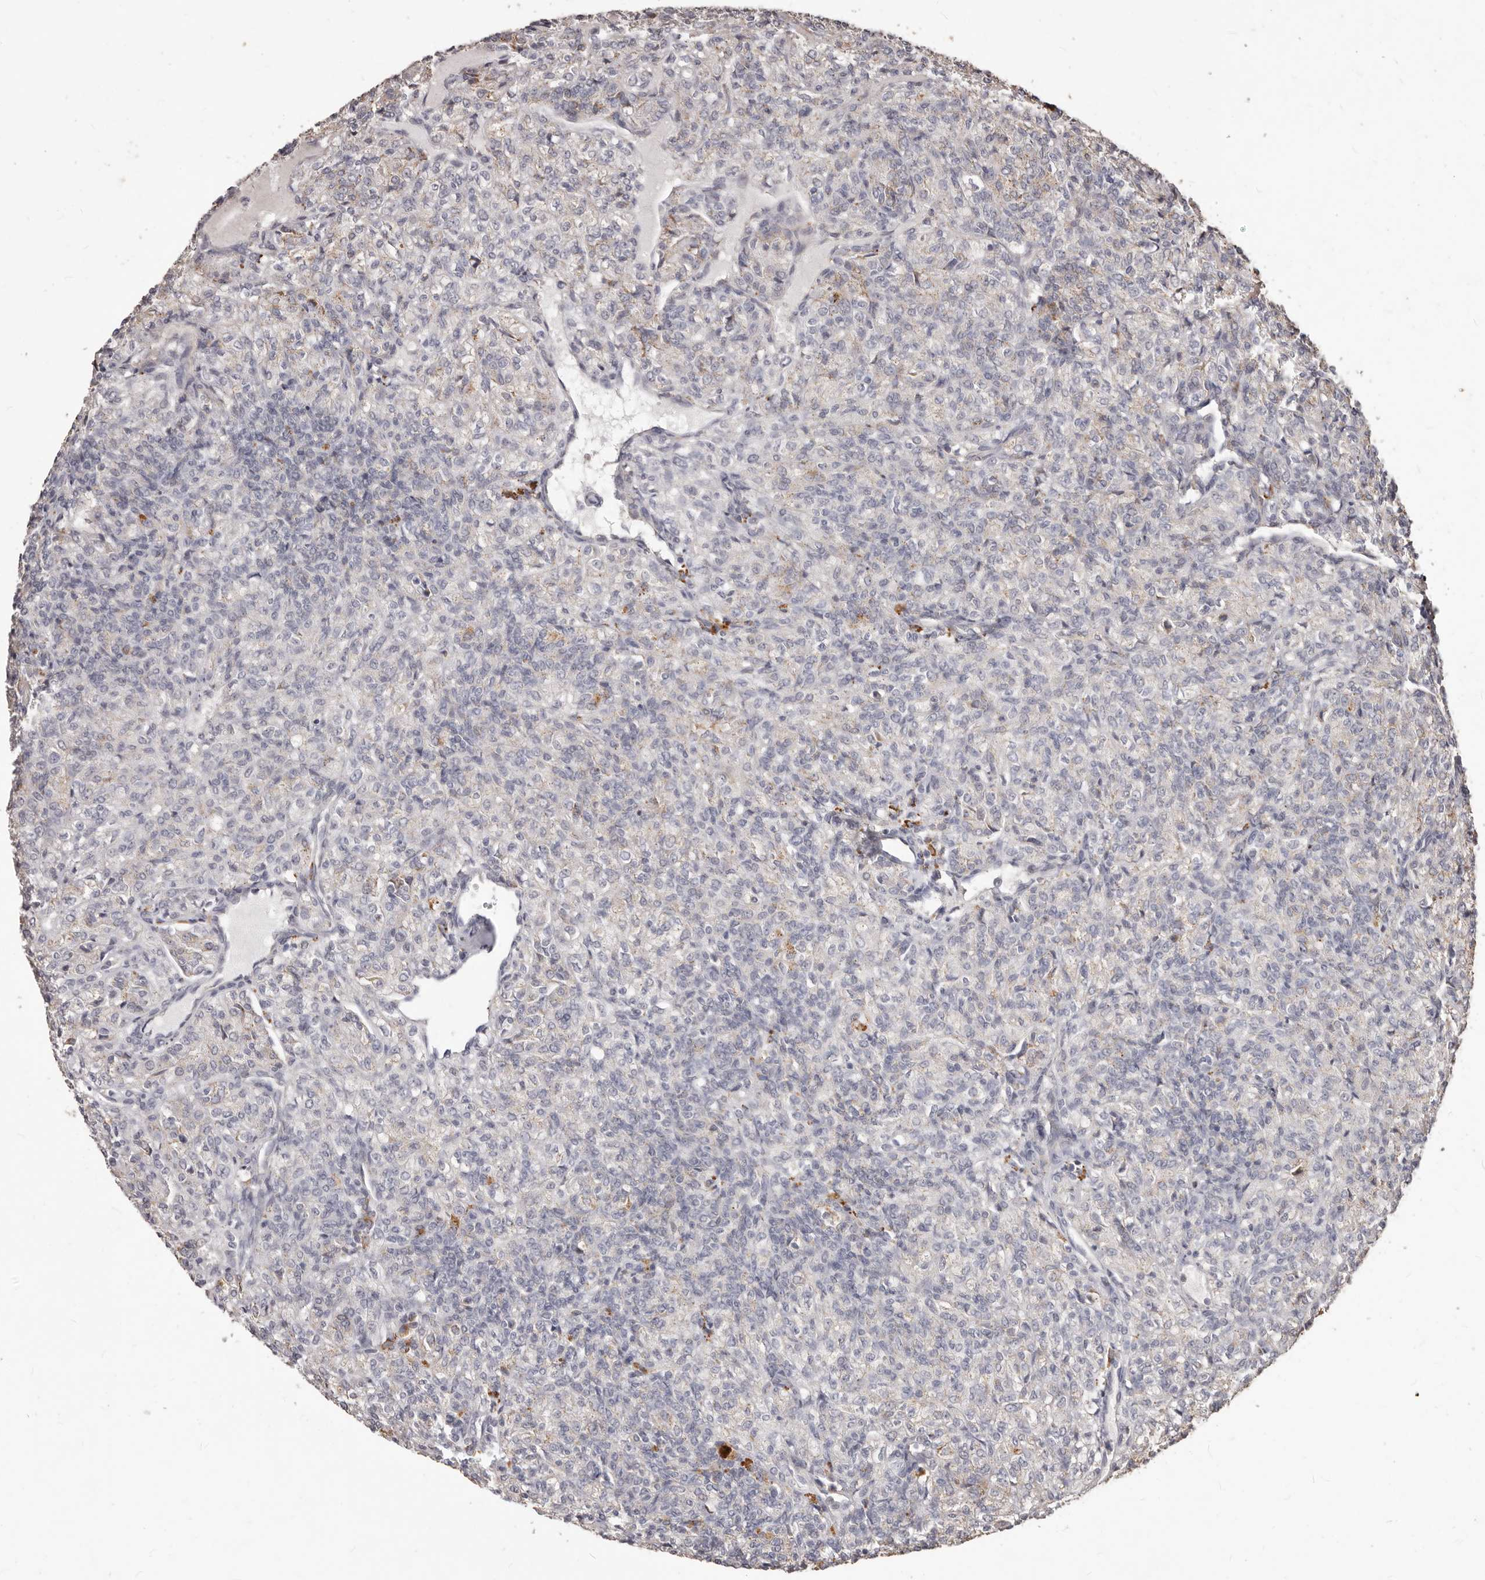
{"staining": {"intensity": "weak", "quantity": "25%-75%", "location": "cytoplasmic/membranous"}, "tissue": "renal cancer", "cell_type": "Tumor cells", "image_type": "cancer", "snomed": [{"axis": "morphology", "description": "Adenocarcinoma, NOS"}, {"axis": "topography", "description": "Kidney"}], "caption": "Immunohistochemistry (DAB (3,3'-diaminobenzidine)) staining of human renal cancer (adenocarcinoma) exhibits weak cytoplasmic/membranous protein staining in approximately 25%-75% of tumor cells.", "gene": "PRSS27", "patient": {"sex": "male", "age": 77}}